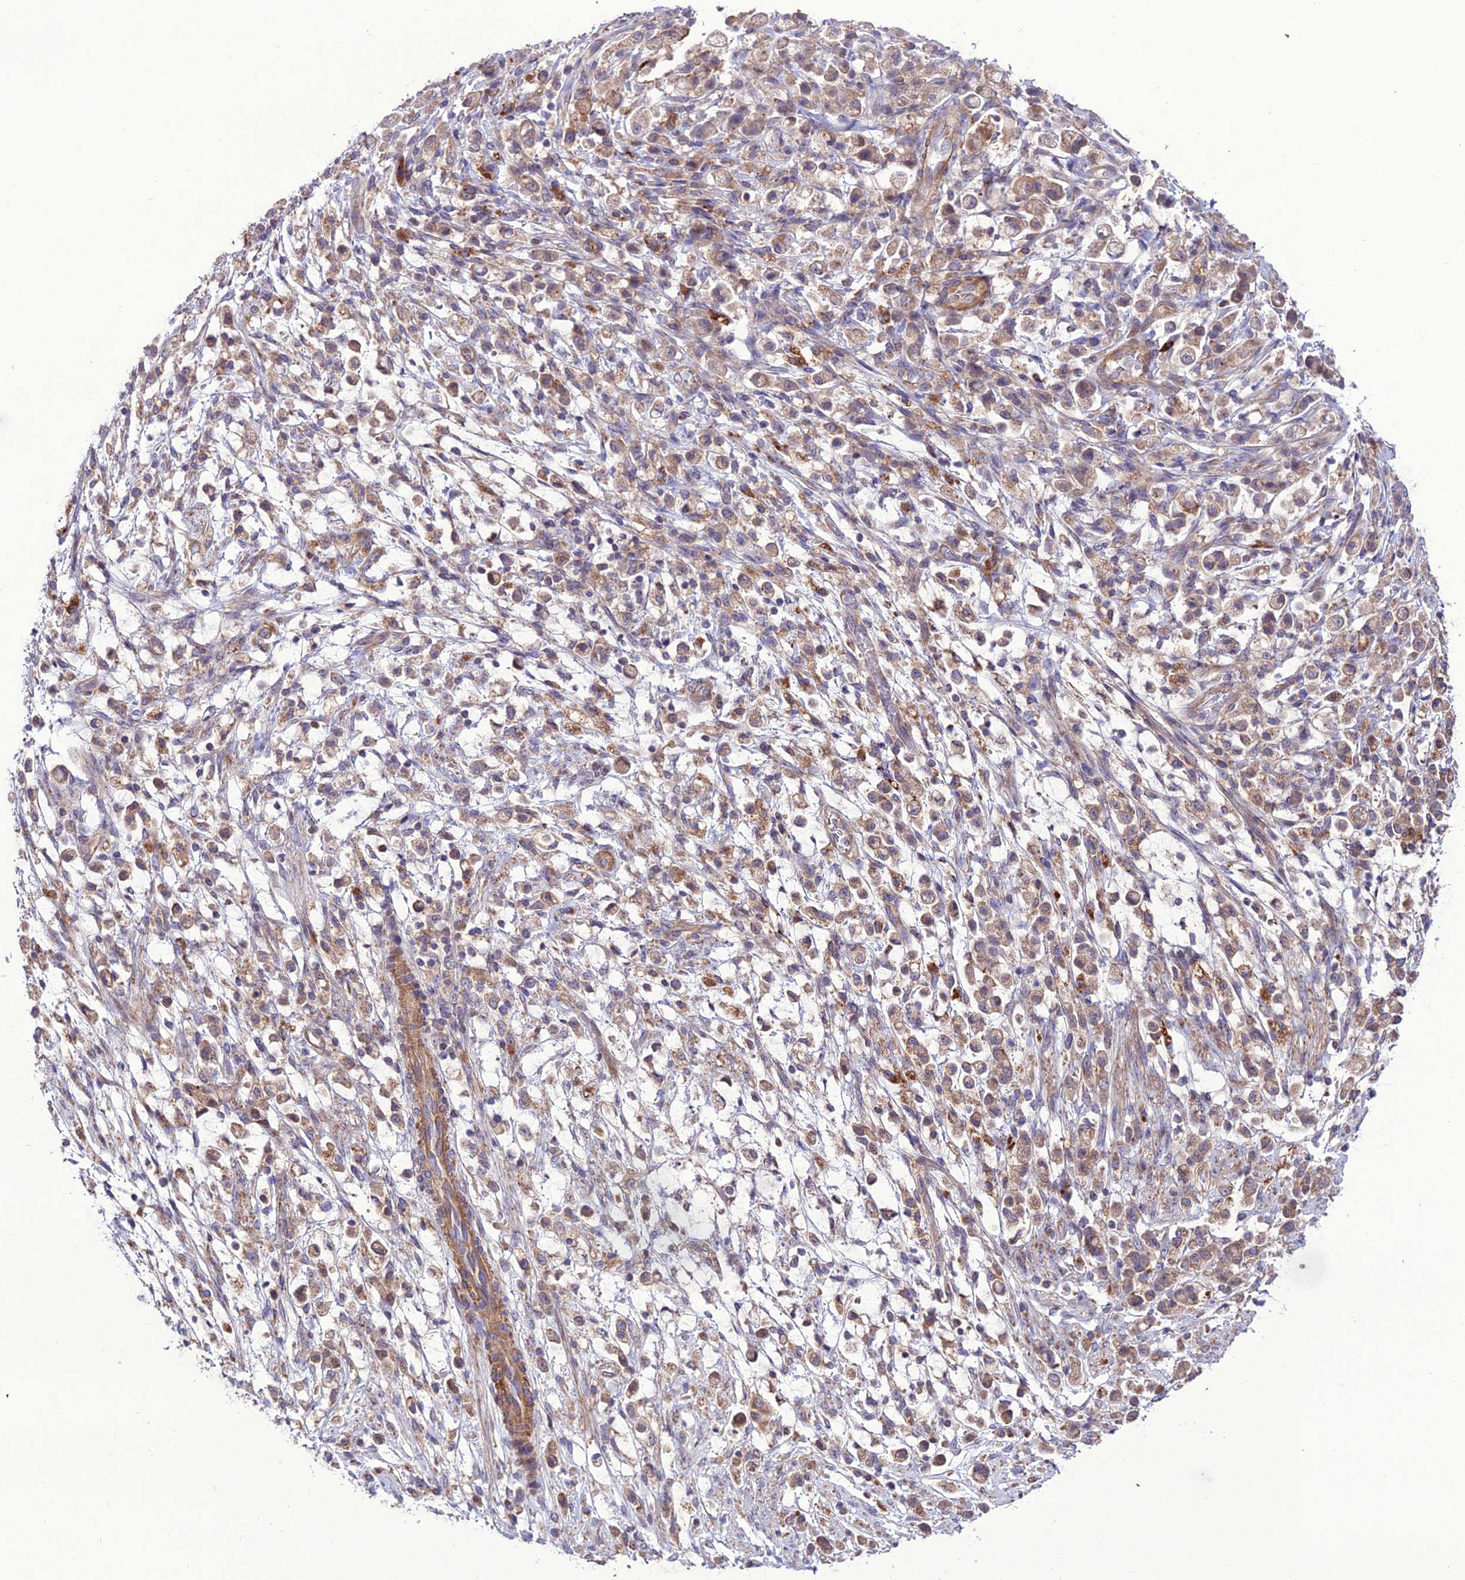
{"staining": {"intensity": "moderate", "quantity": ">75%", "location": "cytoplasmic/membranous"}, "tissue": "stomach cancer", "cell_type": "Tumor cells", "image_type": "cancer", "snomed": [{"axis": "morphology", "description": "Adenocarcinoma, NOS"}, {"axis": "topography", "description": "Stomach"}], "caption": "Tumor cells display medium levels of moderate cytoplasmic/membranous expression in about >75% of cells in stomach cancer. (Stains: DAB (3,3'-diaminobenzidine) in brown, nuclei in blue, Microscopy: brightfield microscopy at high magnification).", "gene": "PPIL3", "patient": {"sex": "female", "age": 60}}